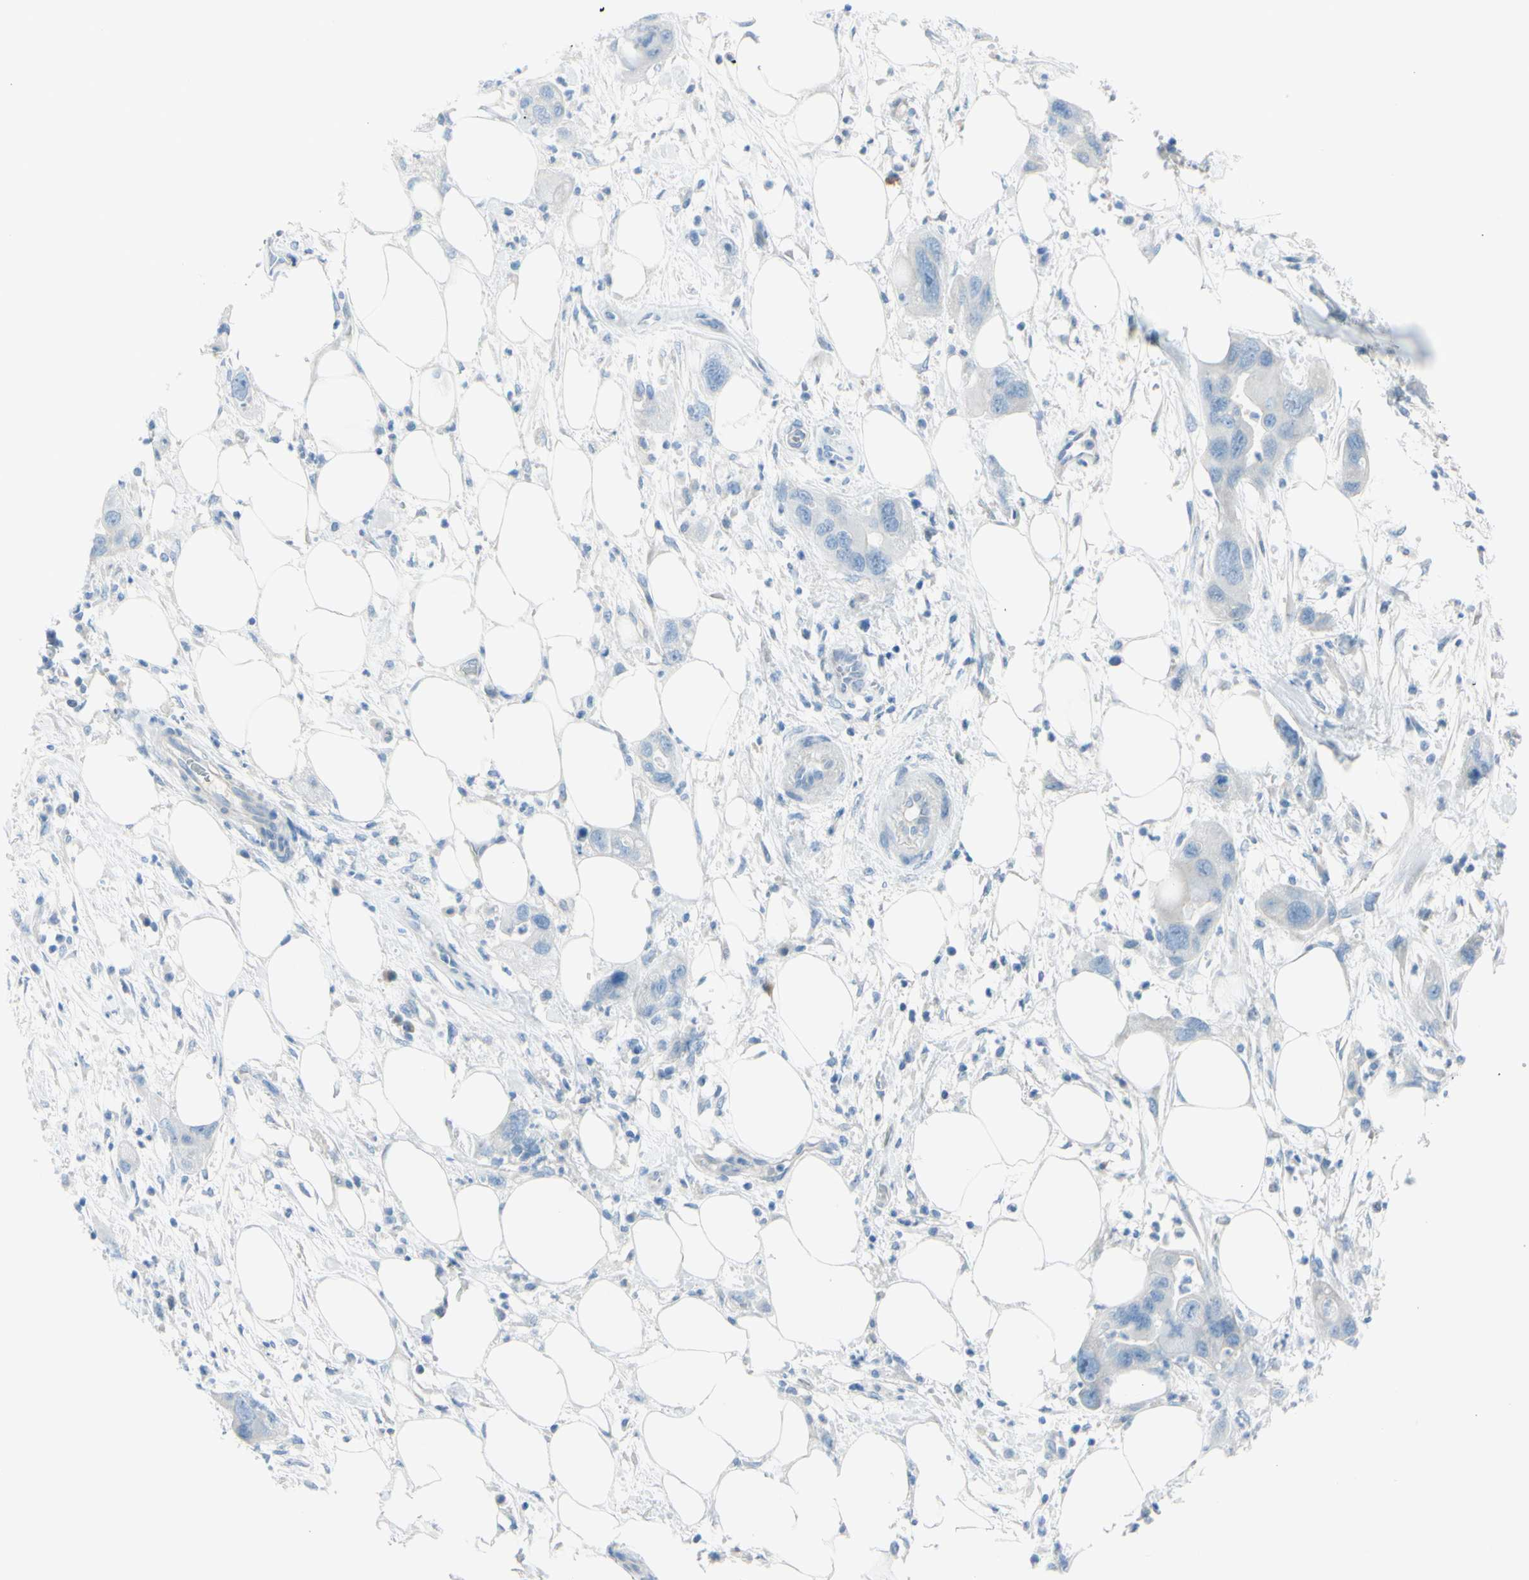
{"staining": {"intensity": "negative", "quantity": "none", "location": "none"}, "tissue": "pancreatic cancer", "cell_type": "Tumor cells", "image_type": "cancer", "snomed": [{"axis": "morphology", "description": "Adenocarcinoma, NOS"}, {"axis": "topography", "description": "Pancreas"}], "caption": "Adenocarcinoma (pancreatic) was stained to show a protein in brown. There is no significant positivity in tumor cells.", "gene": "TFPI2", "patient": {"sex": "female", "age": 71}}